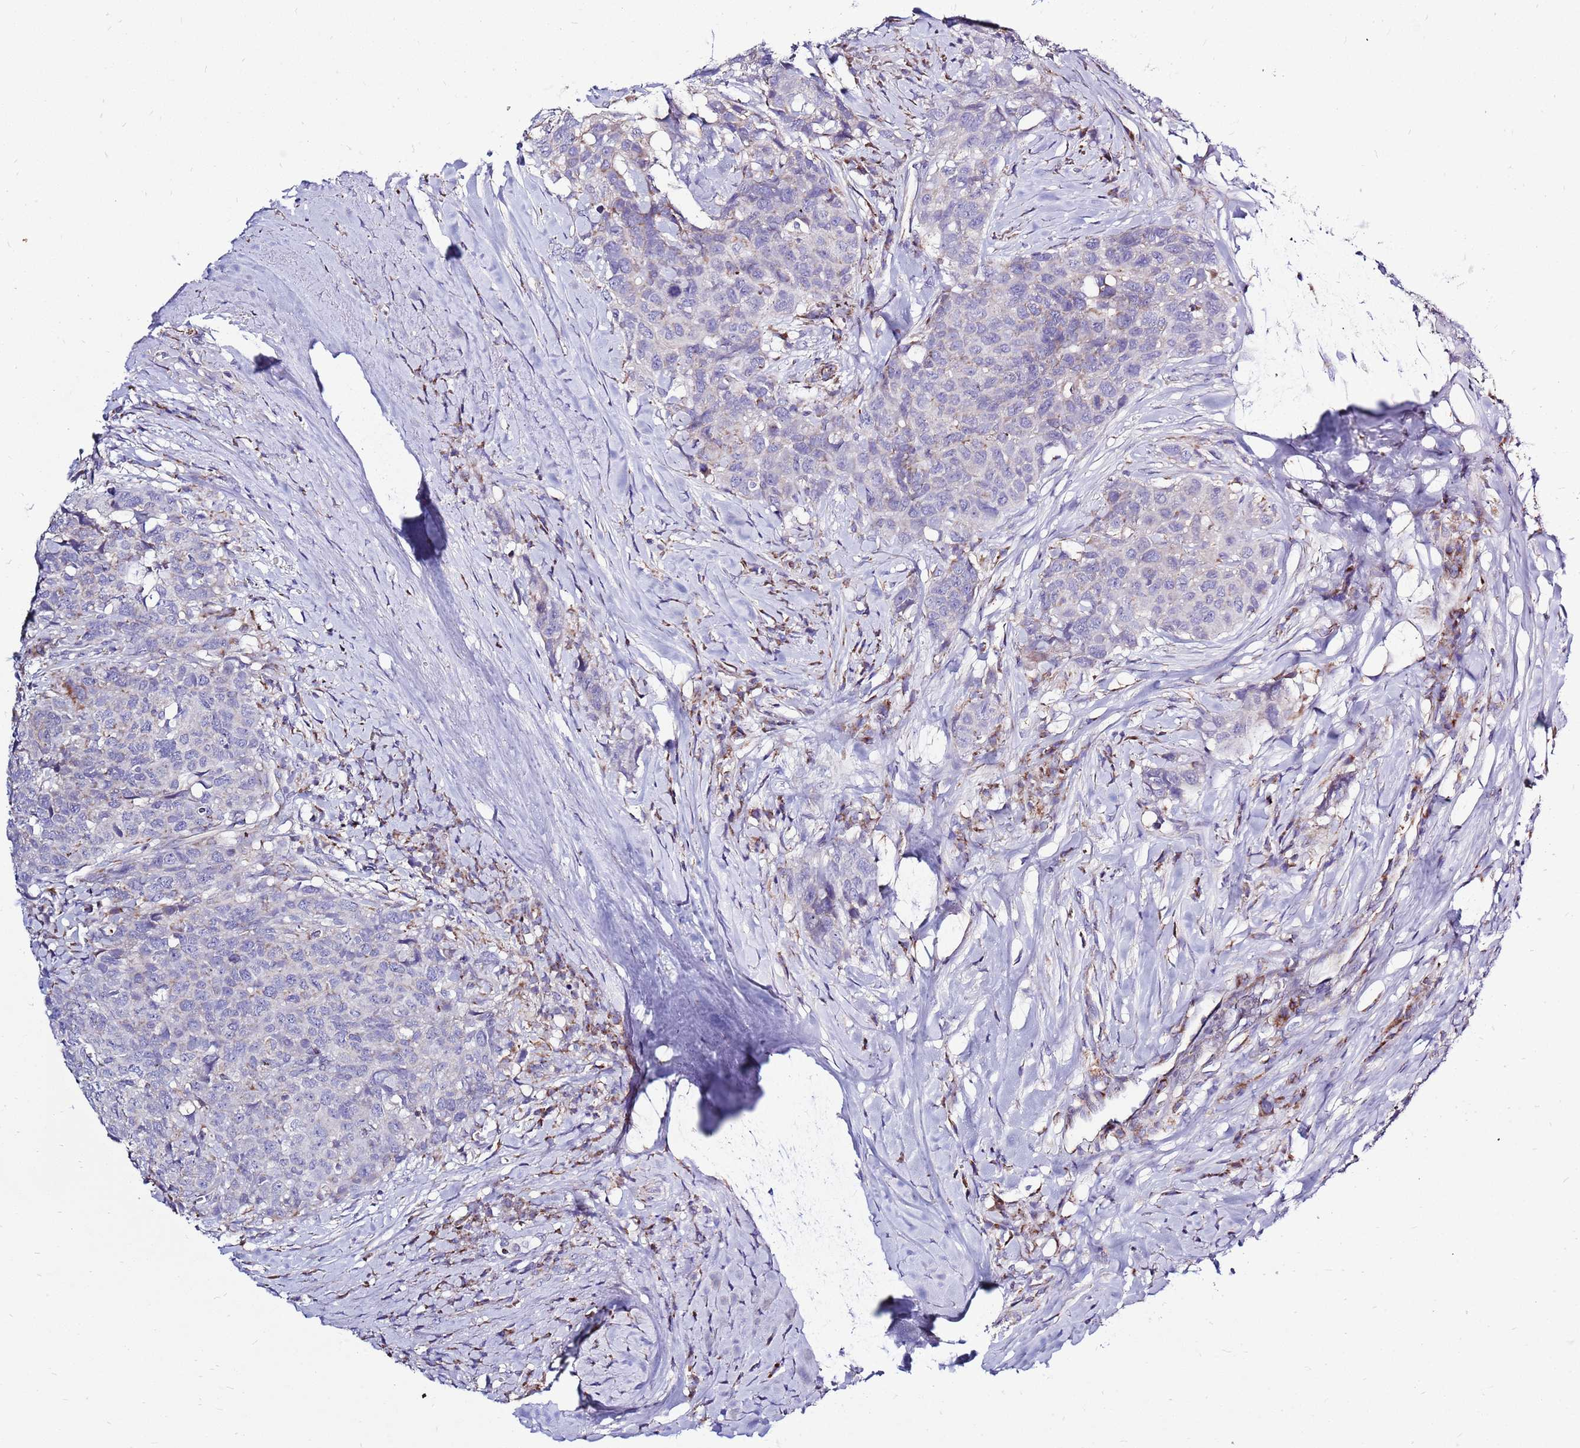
{"staining": {"intensity": "negative", "quantity": "none", "location": "none"}, "tissue": "head and neck cancer", "cell_type": "Tumor cells", "image_type": "cancer", "snomed": [{"axis": "morphology", "description": "Squamous cell carcinoma, NOS"}, {"axis": "topography", "description": "Head-Neck"}], "caption": "Protein analysis of head and neck cancer (squamous cell carcinoma) exhibits no significant staining in tumor cells. The staining is performed using DAB (3,3'-diaminobenzidine) brown chromogen with nuclei counter-stained in using hematoxylin.", "gene": "IGF1R", "patient": {"sex": "male", "age": 66}}